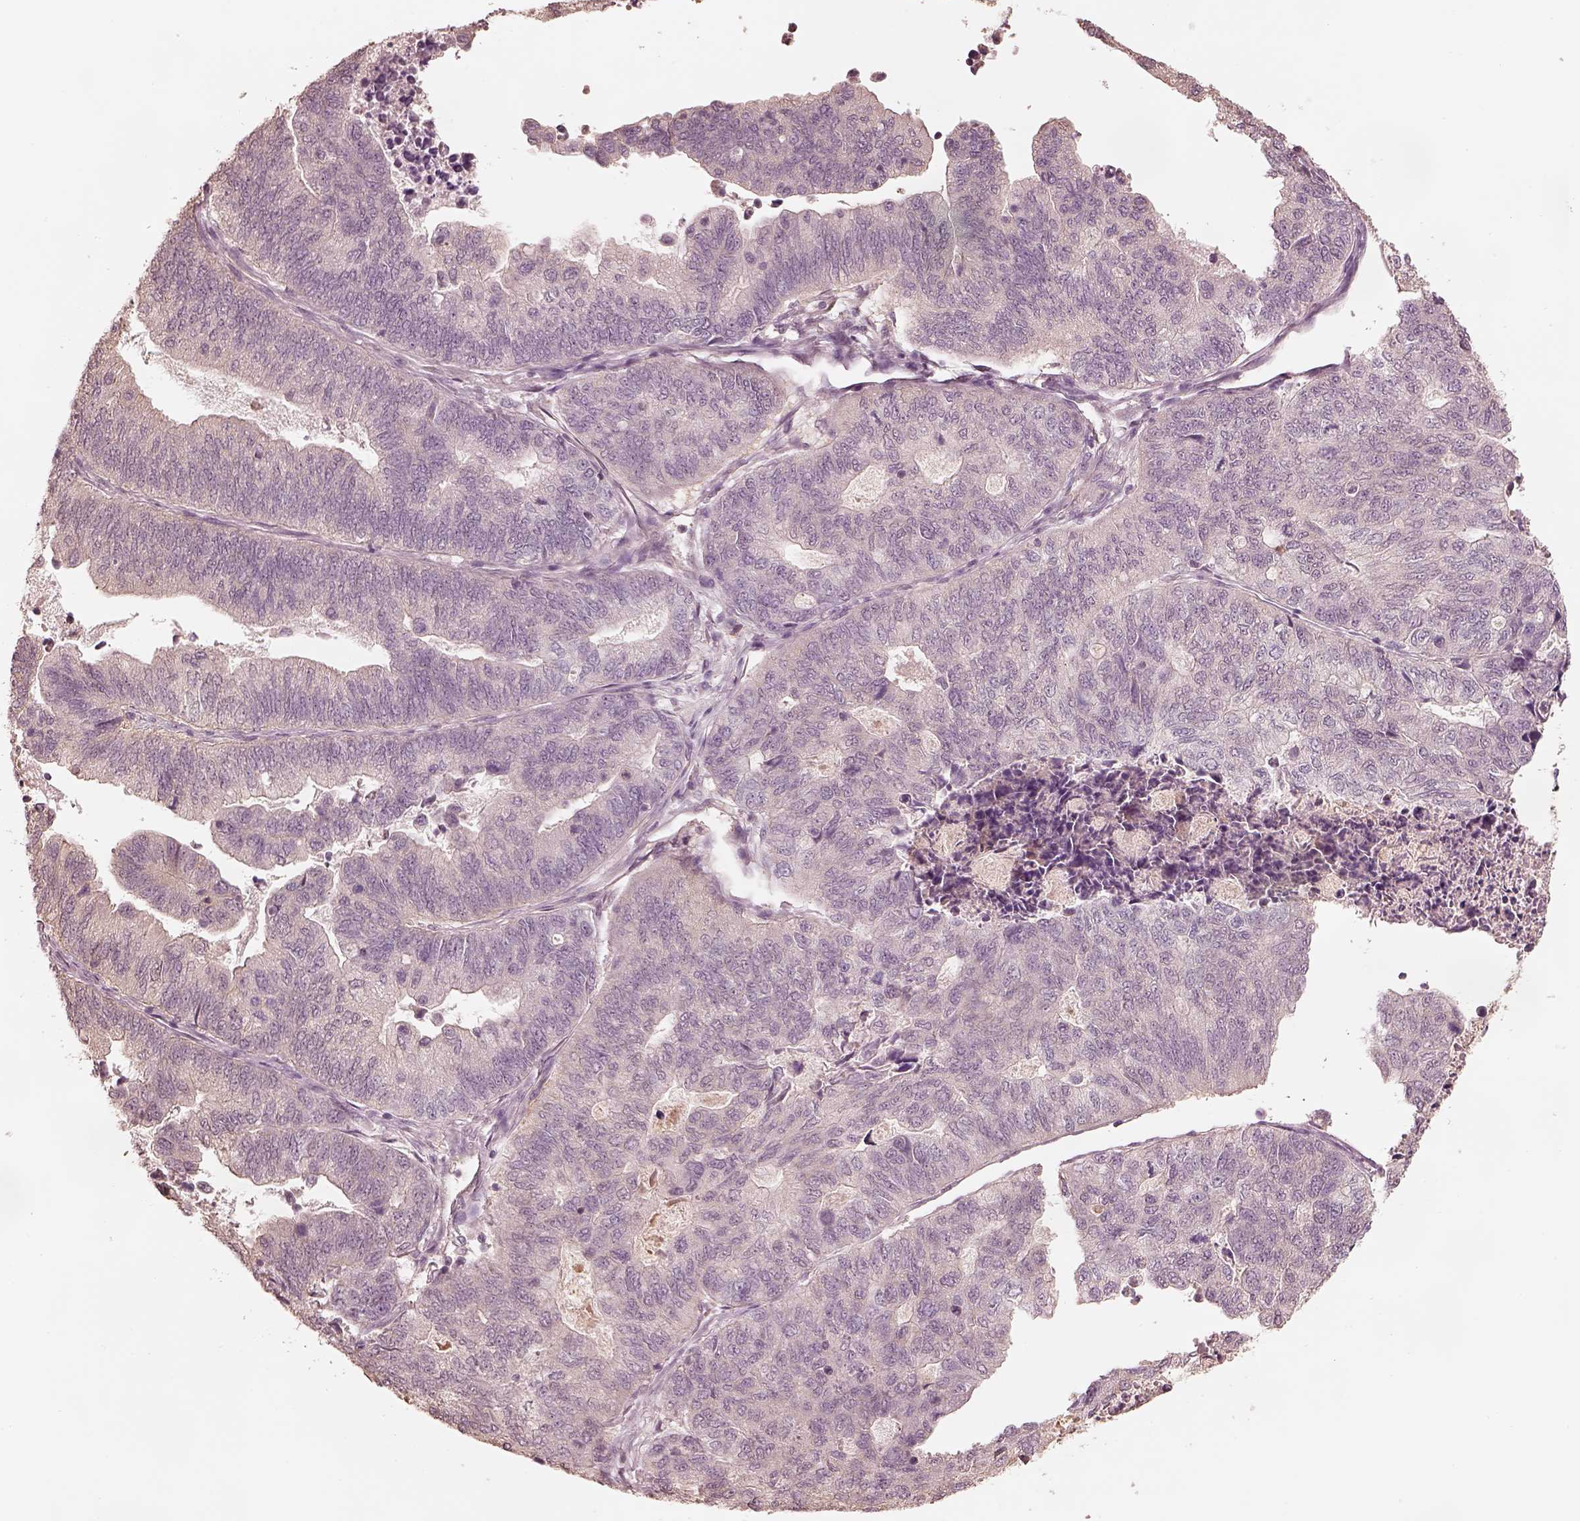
{"staining": {"intensity": "negative", "quantity": "none", "location": "none"}, "tissue": "stomach cancer", "cell_type": "Tumor cells", "image_type": "cancer", "snomed": [{"axis": "morphology", "description": "Adenocarcinoma, NOS"}, {"axis": "topography", "description": "Stomach, upper"}], "caption": "Immunohistochemistry image of neoplastic tissue: stomach cancer stained with DAB exhibits no significant protein expression in tumor cells.", "gene": "KIF5C", "patient": {"sex": "female", "age": 67}}